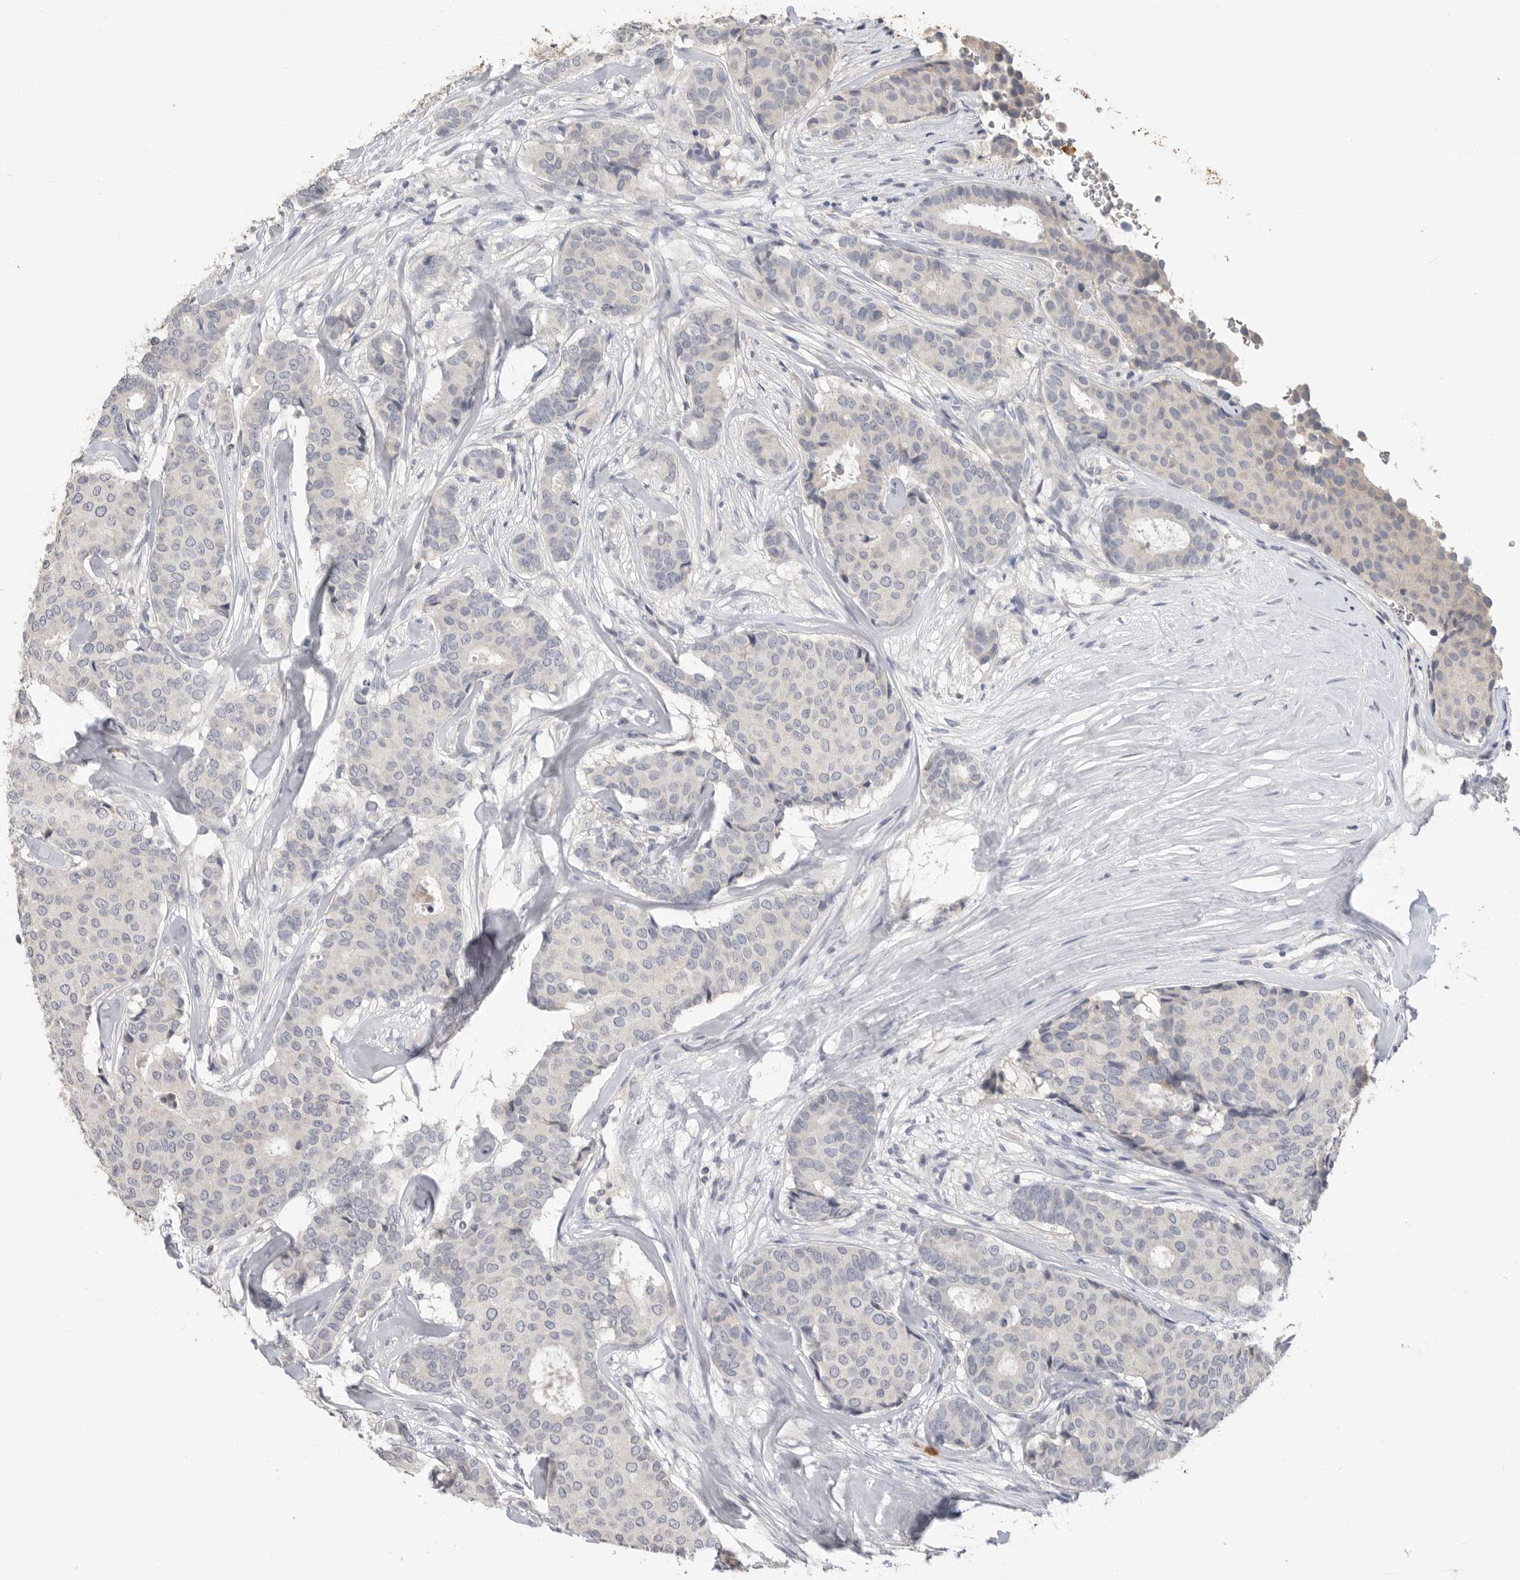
{"staining": {"intensity": "negative", "quantity": "none", "location": "none"}, "tissue": "breast cancer", "cell_type": "Tumor cells", "image_type": "cancer", "snomed": [{"axis": "morphology", "description": "Duct carcinoma"}, {"axis": "topography", "description": "Breast"}], "caption": "High magnification brightfield microscopy of breast cancer (infiltrating ductal carcinoma) stained with DAB (brown) and counterstained with hematoxylin (blue): tumor cells show no significant staining. Nuclei are stained in blue.", "gene": "LTBR", "patient": {"sex": "female", "age": 75}}